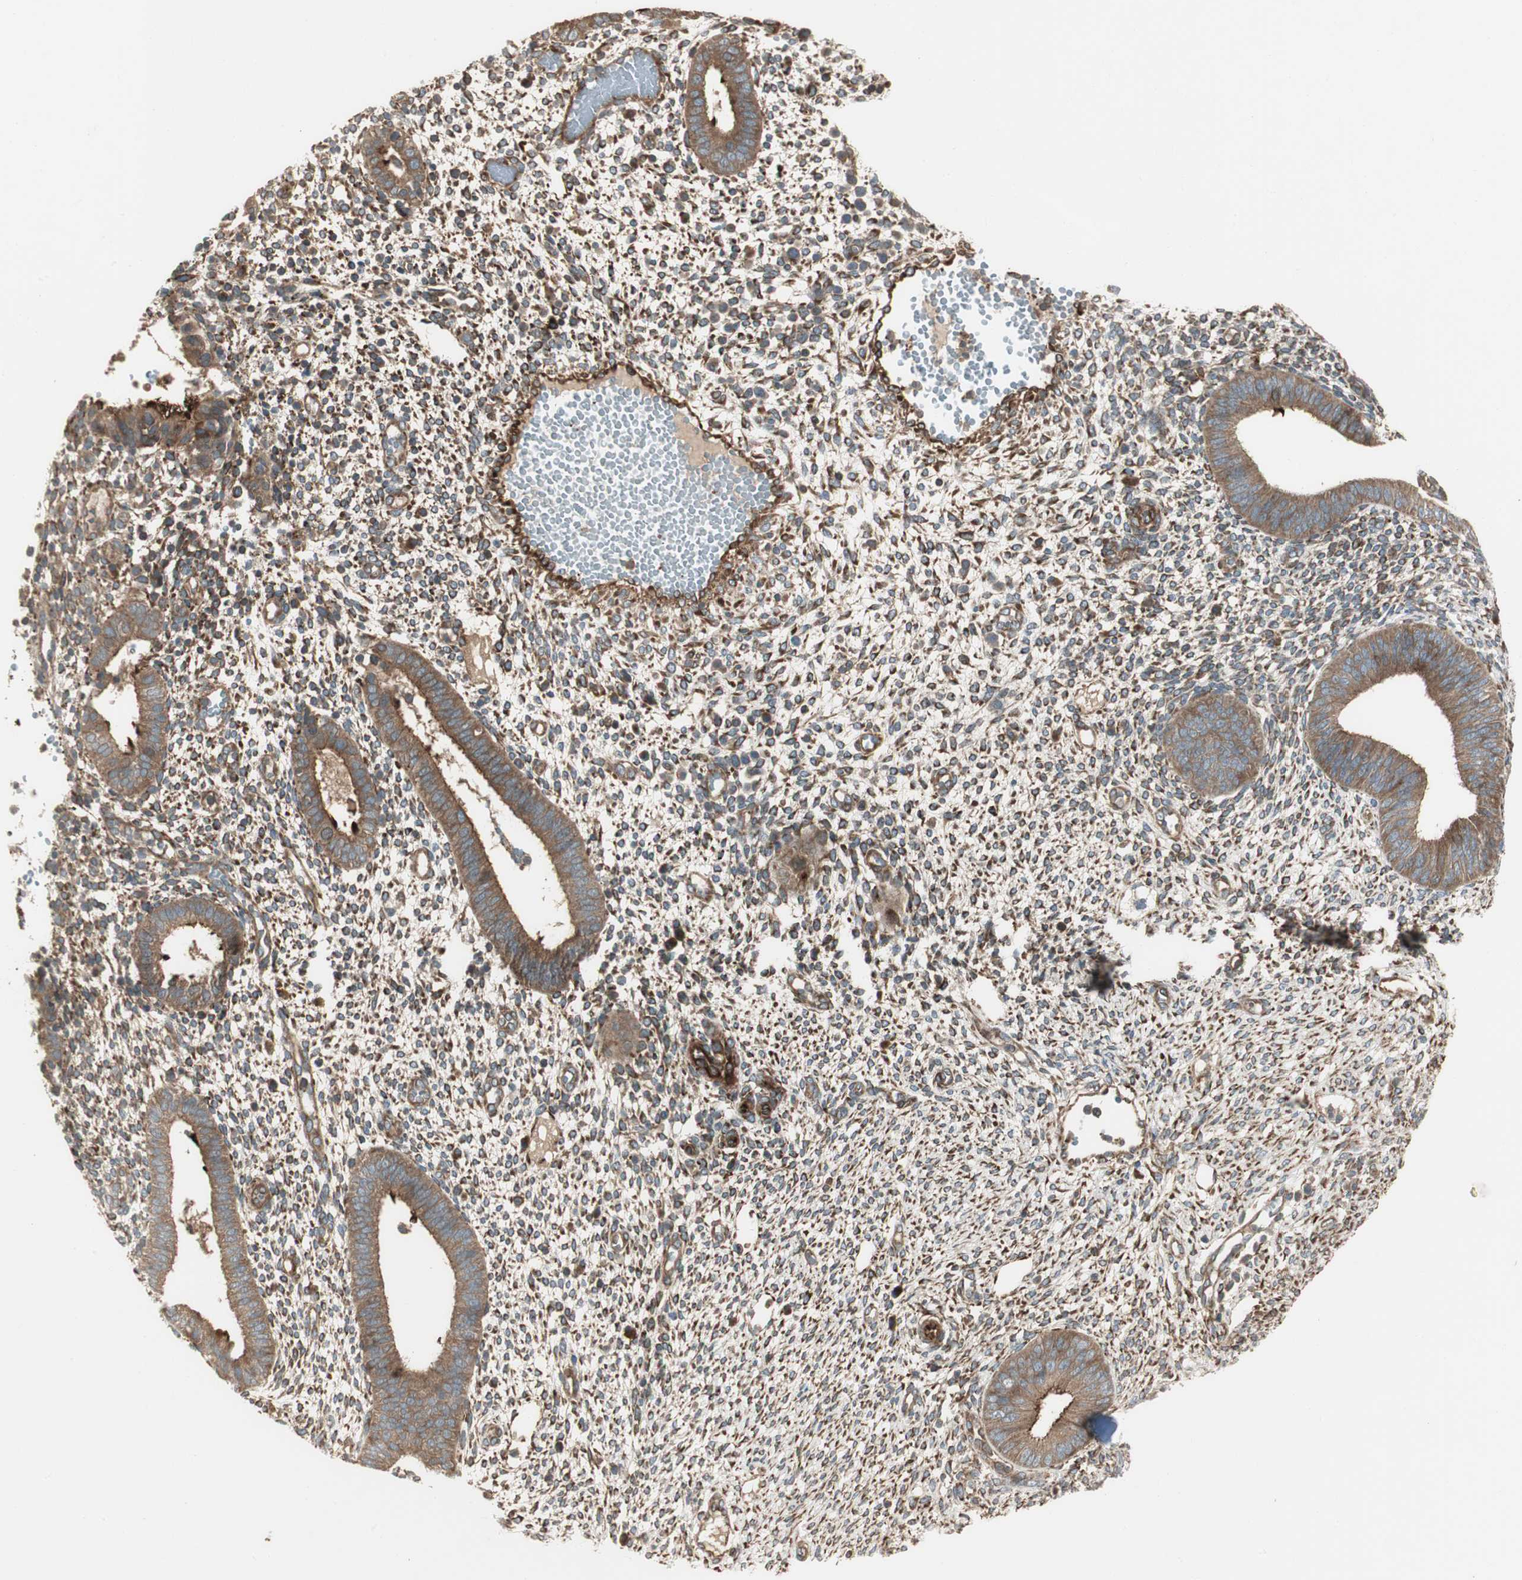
{"staining": {"intensity": "strong", "quantity": ">75%", "location": "cytoplasmic/membranous"}, "tissue": "endometrium", "cell_type": "Cells in endometrial stroma", "image_type": "normal", "snomed": [{"axis": "morphology", "description": "Normal tissue, NOS"}, {"axis": "topography", "description": "Endometrium"}], "caption": "High-power microscopy captured an immunohistochemistry histopathology image of normal endometrium, revealing strong cytoplasmic/membranous positivity in approximately >75% of cells in endometrial stroma. The protein of interest is stained brown, and the nuclei are stained in blue (DAB IHC with brightfield microscopy, high magnification).", "gene": "PRKG1", "patient": {"sex": "female", "age": 35}}